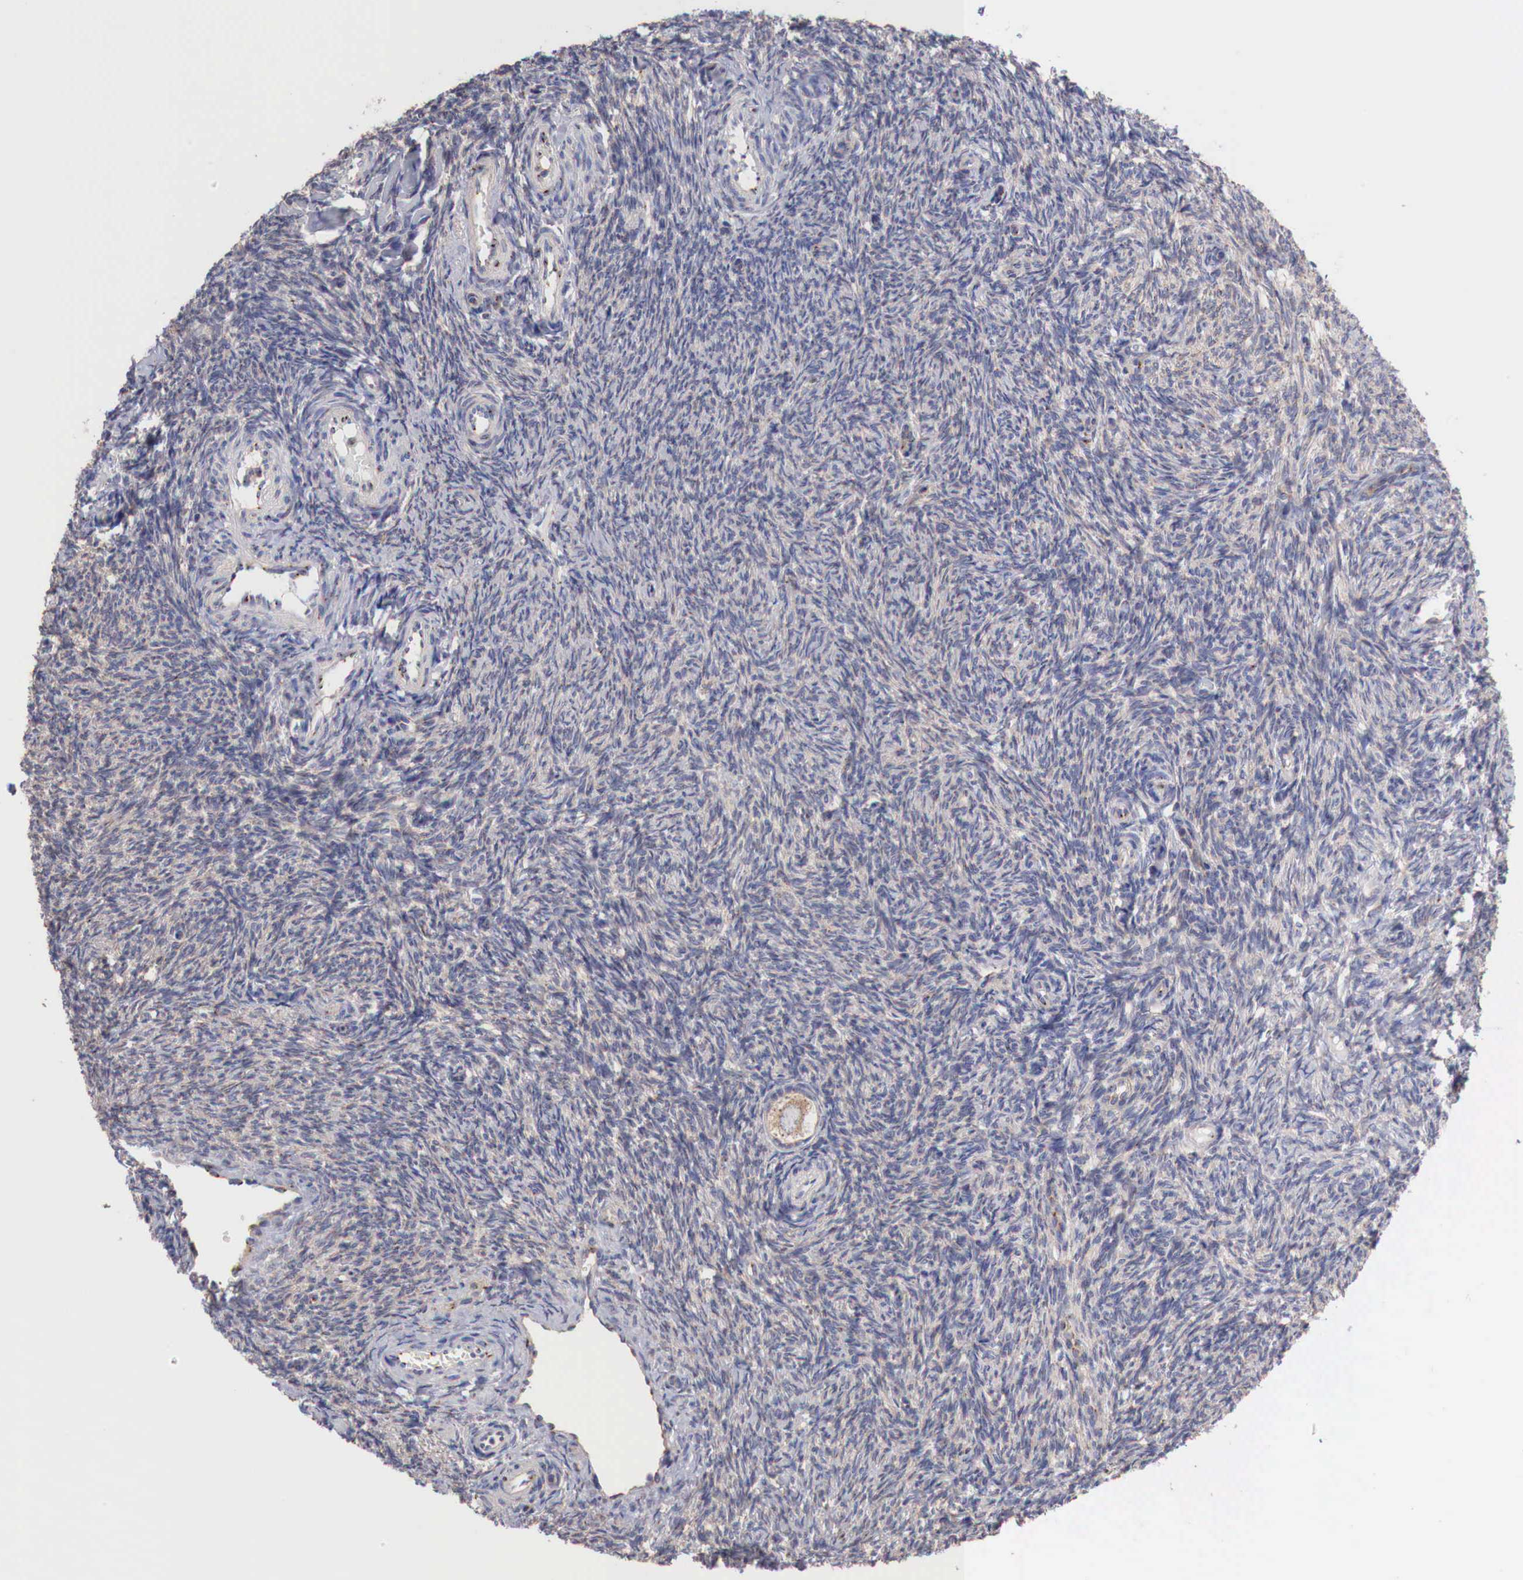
{"staining": {"intensity": "weak", "quantity": "25%-75%", "location": "cytoplasmic/membranous"}, "tissue": "ovary", "cell_type": "Ovarian stroma cells", "image_type": "normal", "snomed": [{"axis": "morphology", "description": "Normal tissue, NOS"}, {"axis": "topography", "description": "Ovary"}], "caption": "IHC (DAB (3,3'-diaminobenzidine)) staining of normal human ovary demonstrates weak cytoplasmic/membranous protein expression in about 25%-75% of ovarian stroma cells.", "gene": "SYAP1", "patient": {"sex": "female", "age": 32}}